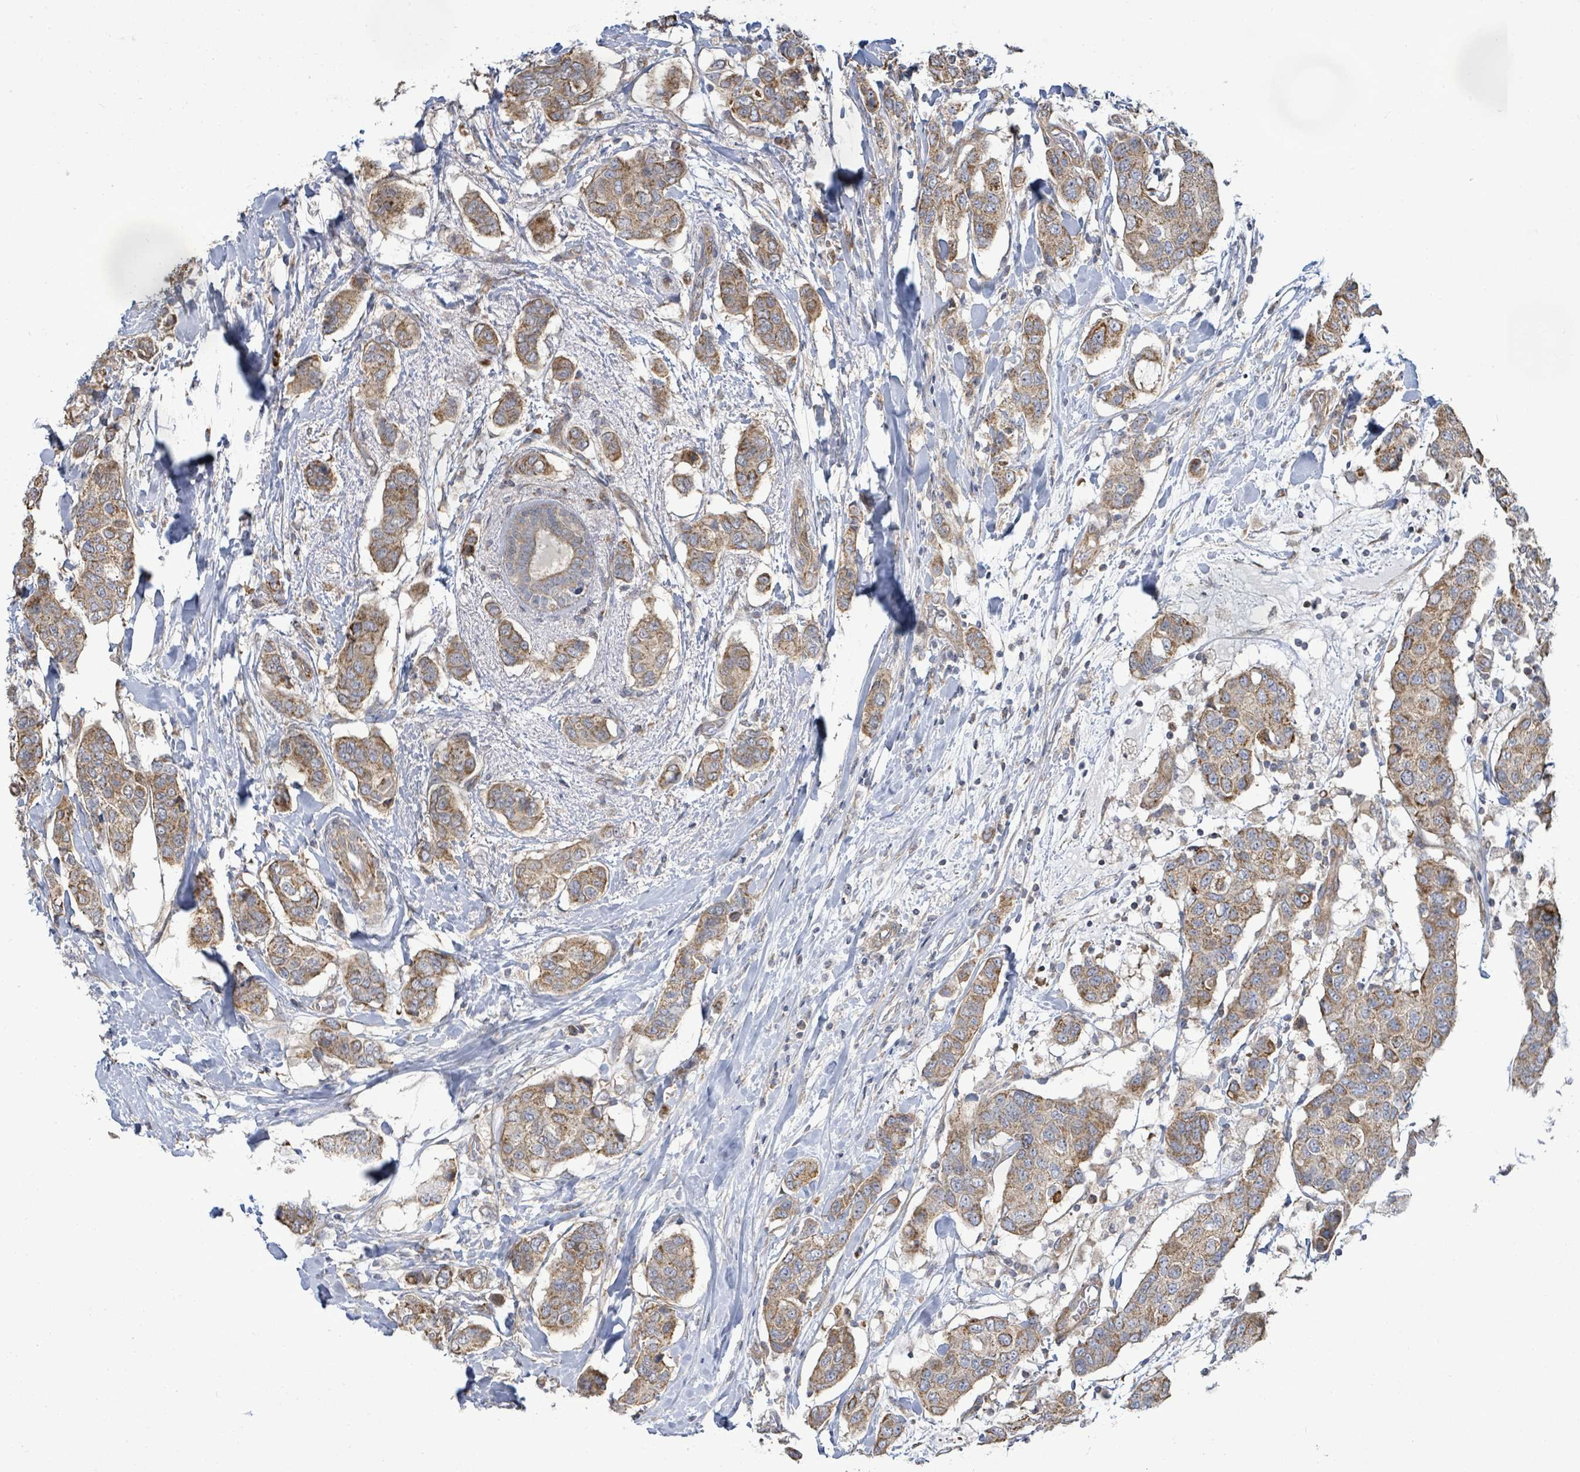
{"staining": {"intensity": "moderate", "quantity": ">75%", "location": "cytoplasmic/membranous"}, "tissue": "breast cancer", "cell_type": "Tumor cells", "image_type": "cancer", "snomed": [{"axis": "morphology", "description": "Lobular carcinoma"}, {"axis": "topography", "description": "Breast"}], "caption": "Immunohistochemical staining of breast cancer (lobular carcinoma) reveals medium levels of moderate cytoplasmic/membranous staining in approximately >75% of tumor cells. The staining is performed using DAB (3,3'-diaminobenzidine) brown chromogen to label protein expression. The nuclei are counter-stained blue using hematoxylin.", "gene": "KBTBD11", "patient": {"sex": "female", "age": 51}}